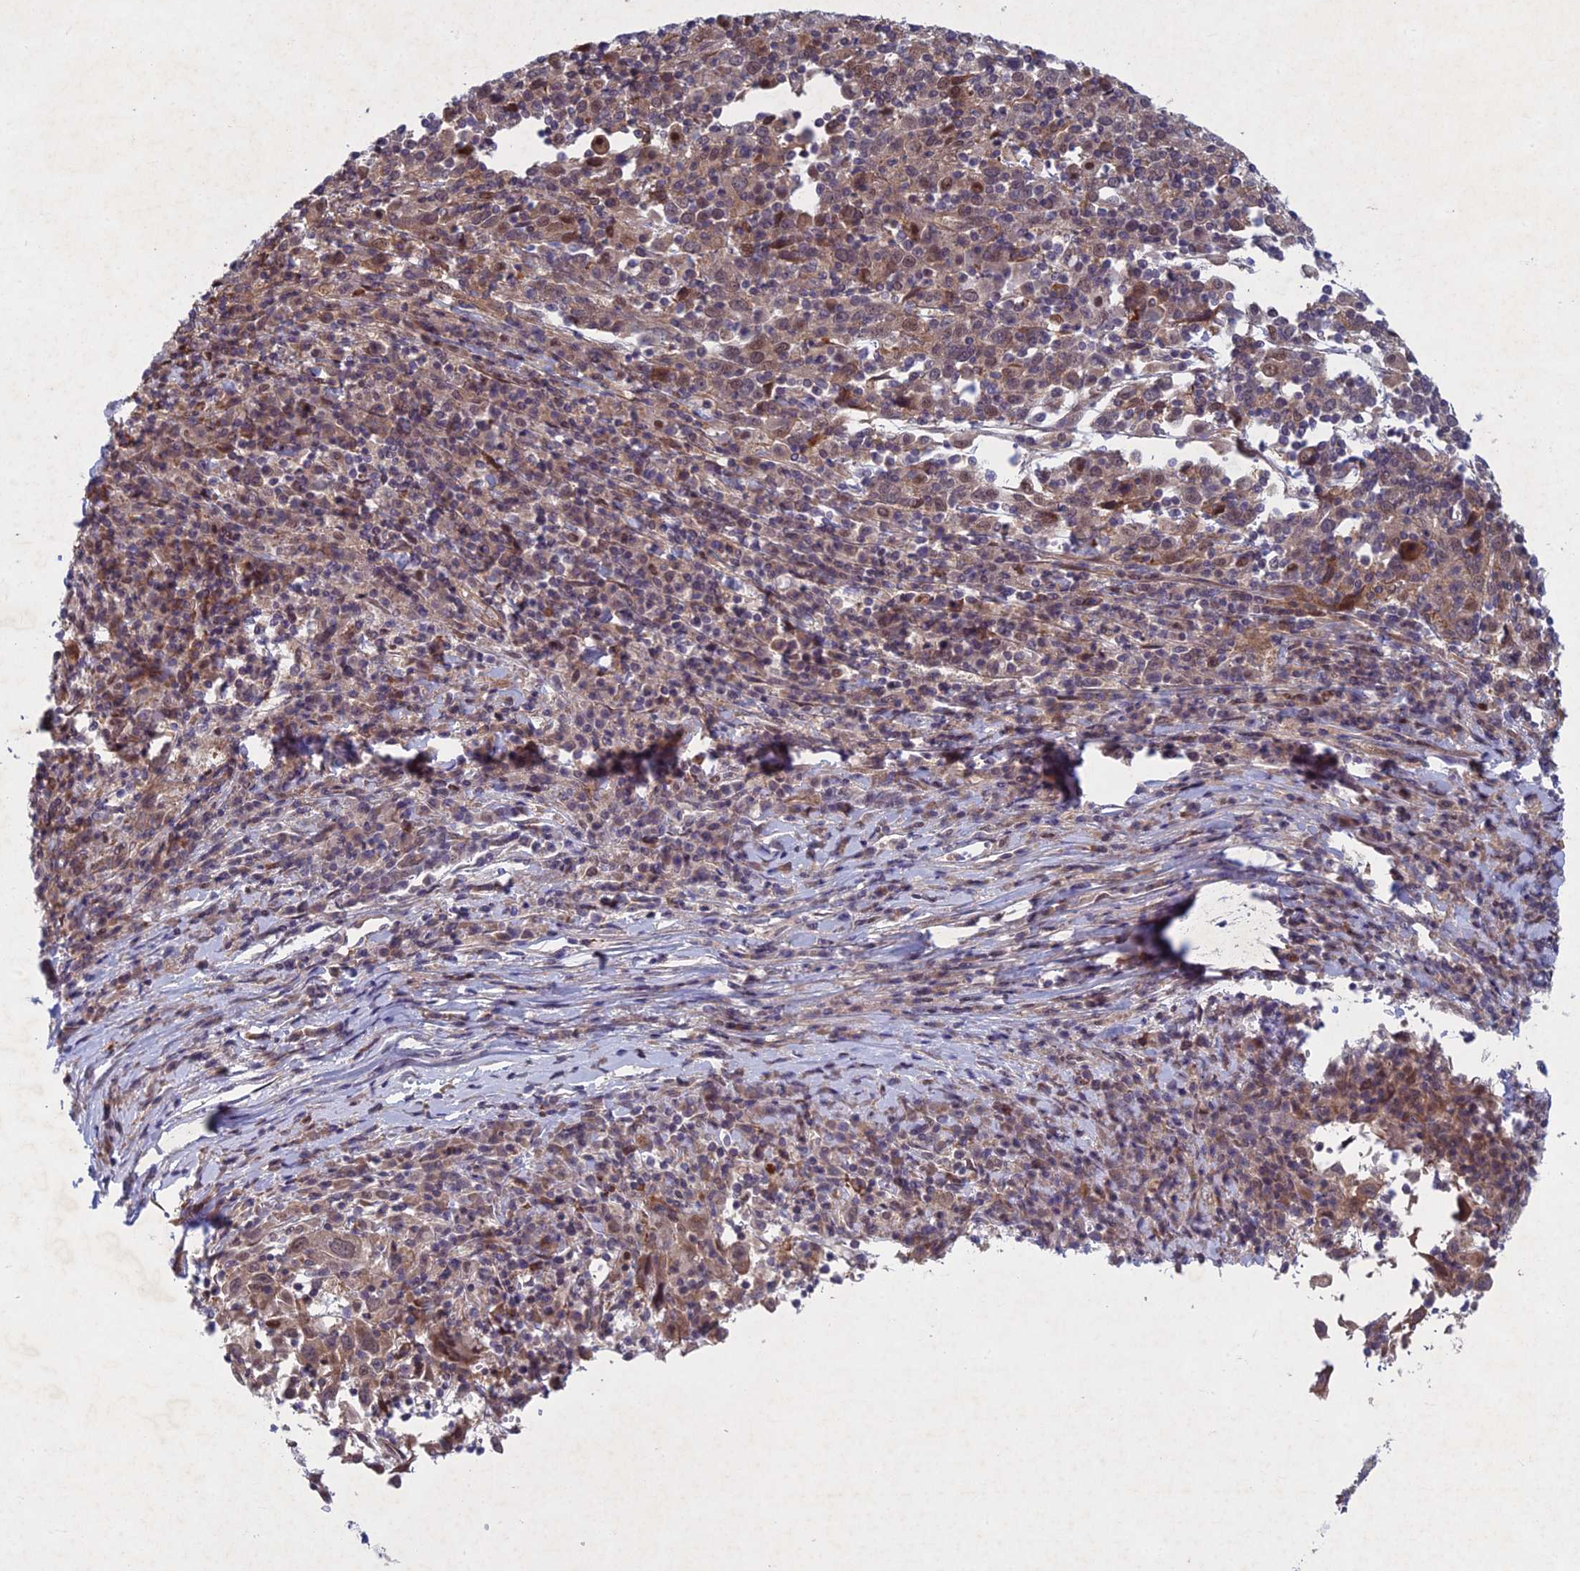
{"staining": {"intensity": "weak", "quantity": "25%-75%", "location": "cytoplasmic/membranous"}, "tissue": "cervical cancer", "cell_type": "Tumor cells", "image_type": "cancer", "snomed": [{"axis": "morphology", "description": "Squamous cell carcinoma, NOS"}, {"axis": "topography", "description": "Cervix"}], "caption": "Cervical squamous cell carcinoma was stained to show a protein in brown. There is low levels of weak cytoplasmic/membranous positivity in approximately 25%-75% of tumor cells.", "gene": "PTHLH", "patient": {"sex": "female", "age": 46}}